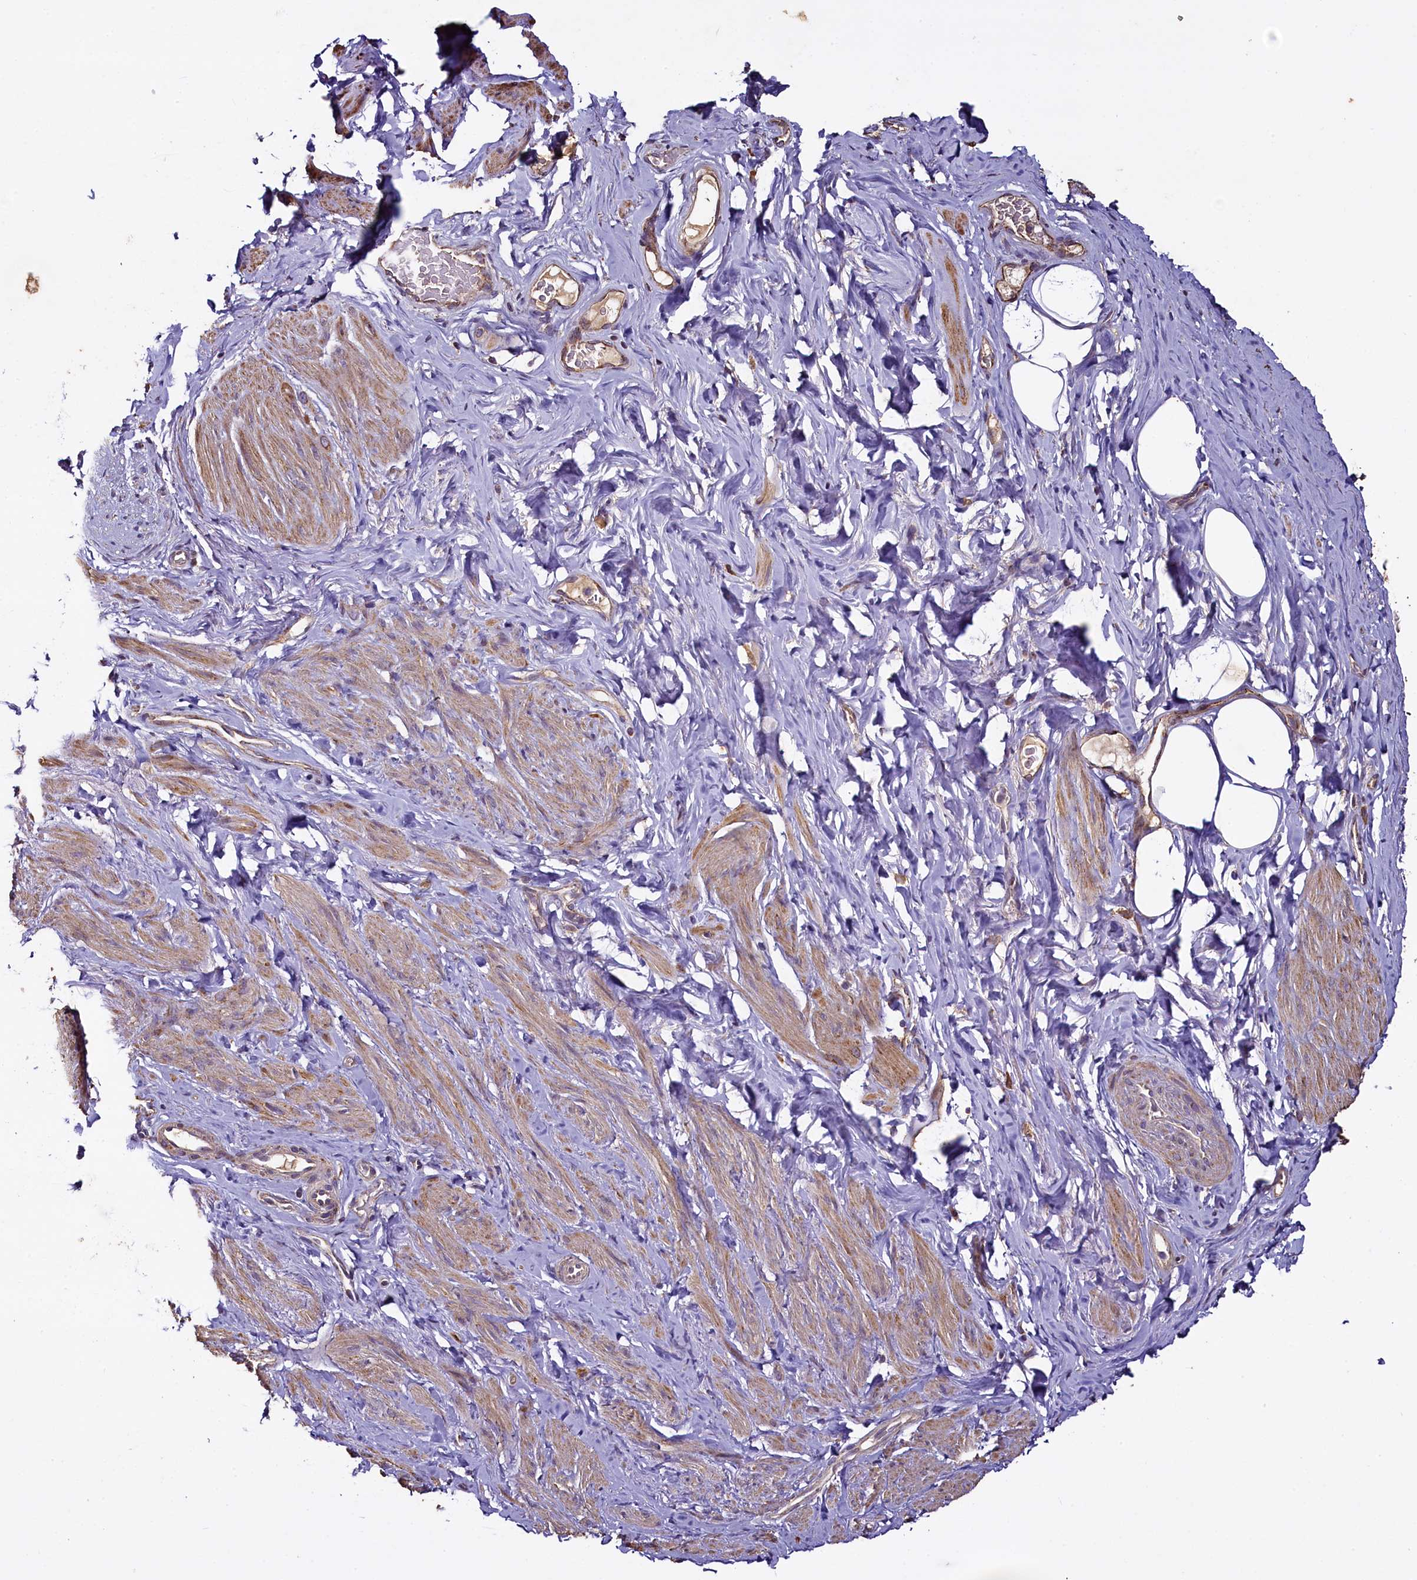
{"staining": {"intensity": "weak", "quantity": "25%-75%", "location": "cytoplasmic/membranous"}, "tissue": "smooth muscle", "cell_type": "Smooth muscle cells", "image_type": "normal", "snomed": [{"axis": "morphology", "description": "Normal tissue, NOS"}, {"axis": "topography", "description": "Smooth muscle"}, {"axis": "topography", "description": "Peripheral nerve tissue"}], "caption": "Brown immunohistochemical staining in benign smooth muscle displays weak cytoplasmic/membranous staining in approximately 25%-75% of smooth muscle cells.", "gene": "COQ9", "patient": {"sex": "male", "age": 69}}